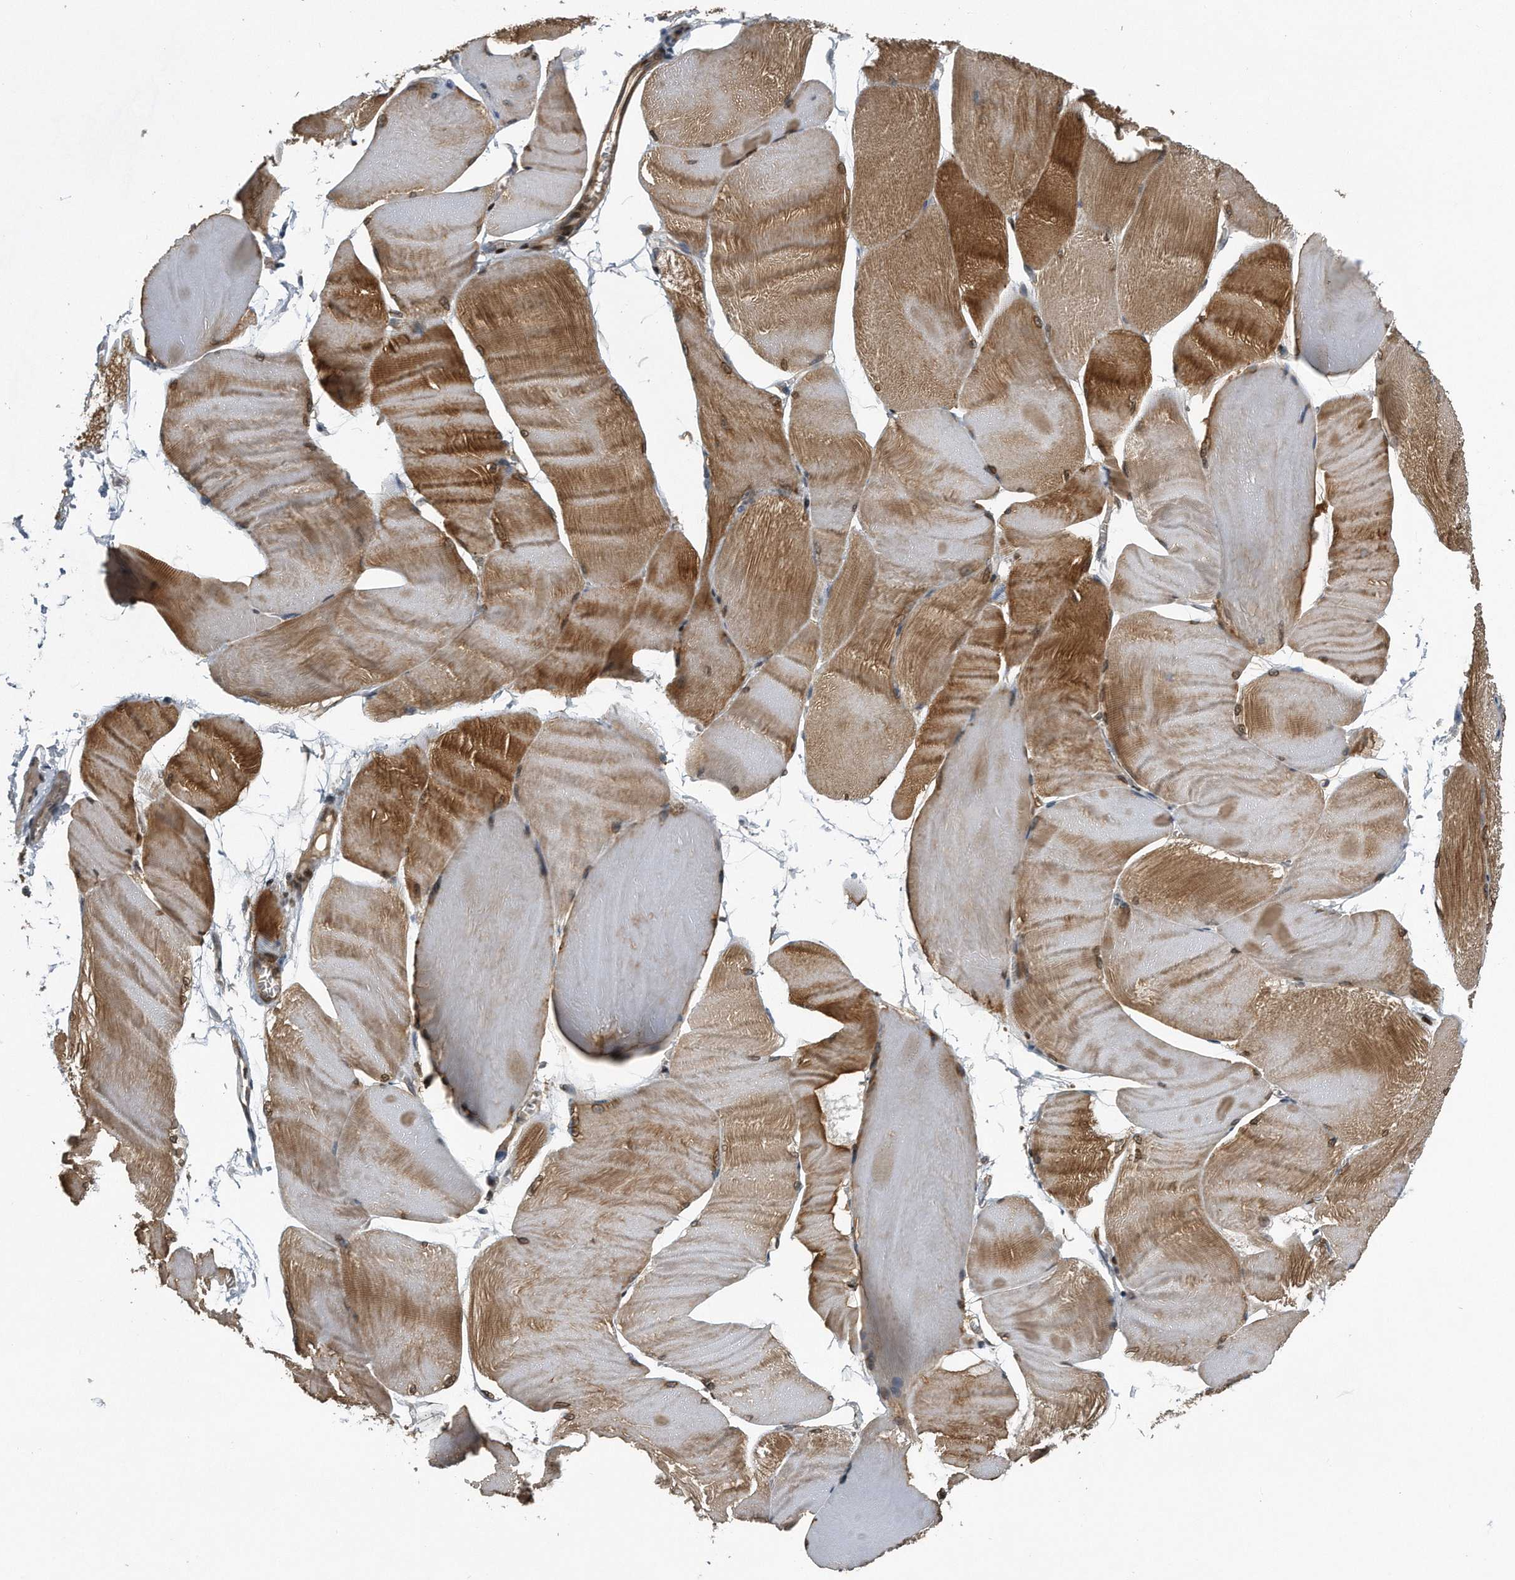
{"staining": {"intensity": "strong", "quantity": ">75%", "location": "cytoplasmic/membranous,nuclear"}, "tissue": "skeletal muscle", "cell_type": "Myocytes", "image_type": "normal", "snomed": [{"axis": "morphology", "description": "Normal tissue, NOS"}, {"axis": "morphology", "description": "Basal cell carcinoma"}, {"axis": "topography", "description": "Skeletal muscle"}], "caption": "An image of human skeletal muscle stained for a protein demonstrates strong cytoplasmic/membranous,nuclear brown staining in myocytes. (Brightfield microscopy of DAB IHC at high magnification).", "gene": "ZNF79", "patient": {"sex": "female", "age": 64}}